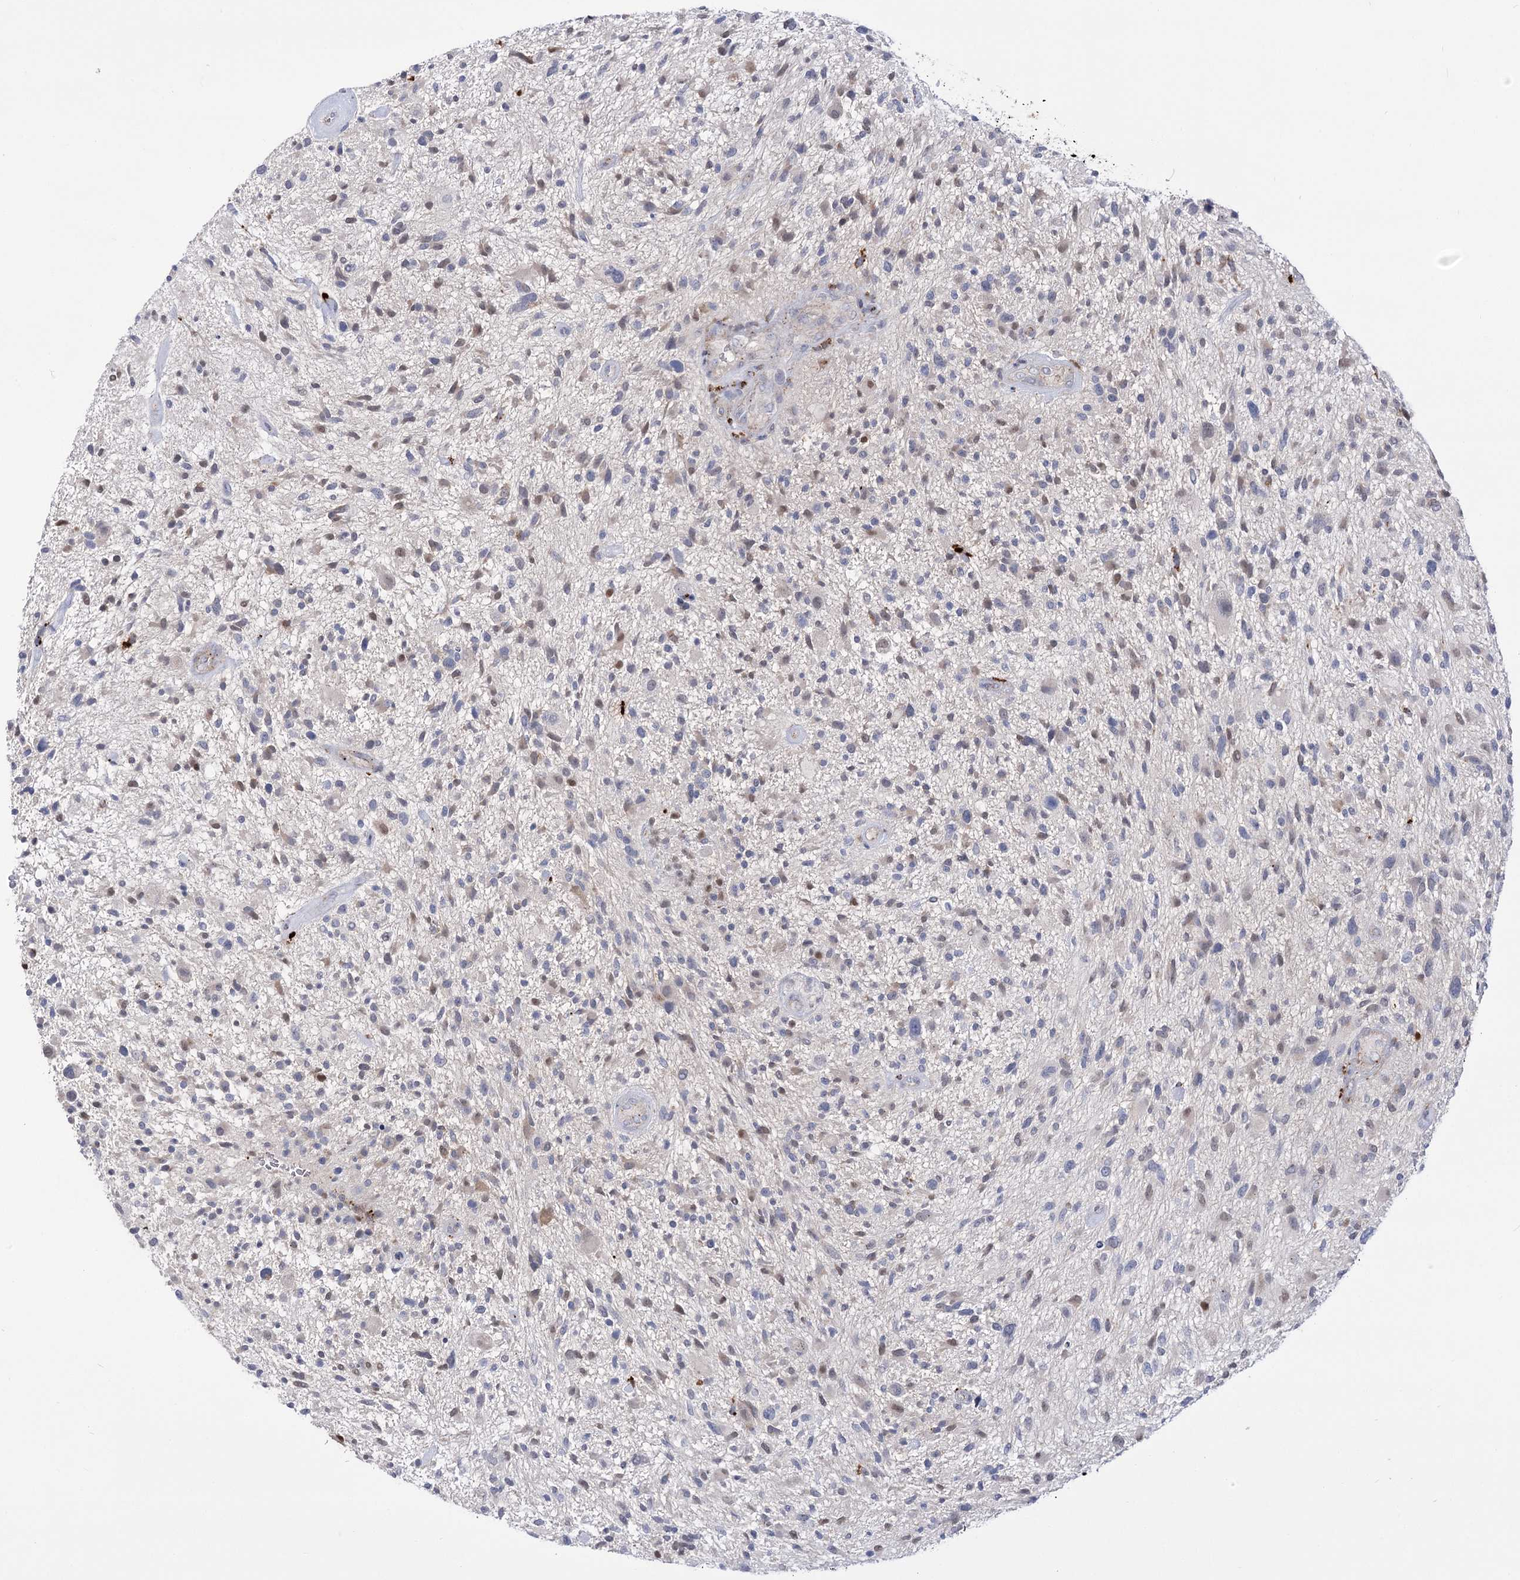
{"staining": {"intensity": "negative", "quantity": "none", "location": "none"}, "tissue": "glioma", "cell_type": "Tumor cells", "image_type": "cancer", "snomed": [{"axis": "morphology", "description": "Glioma, malignant, High grade"}, {"axis": "topography", "description": "Brain"}], "caption": "There is no significant positivity in tumor cells of high-grade glioma (malignant).", "gene": "SIAE", "patient": {"sex": "male", "age": 47}}